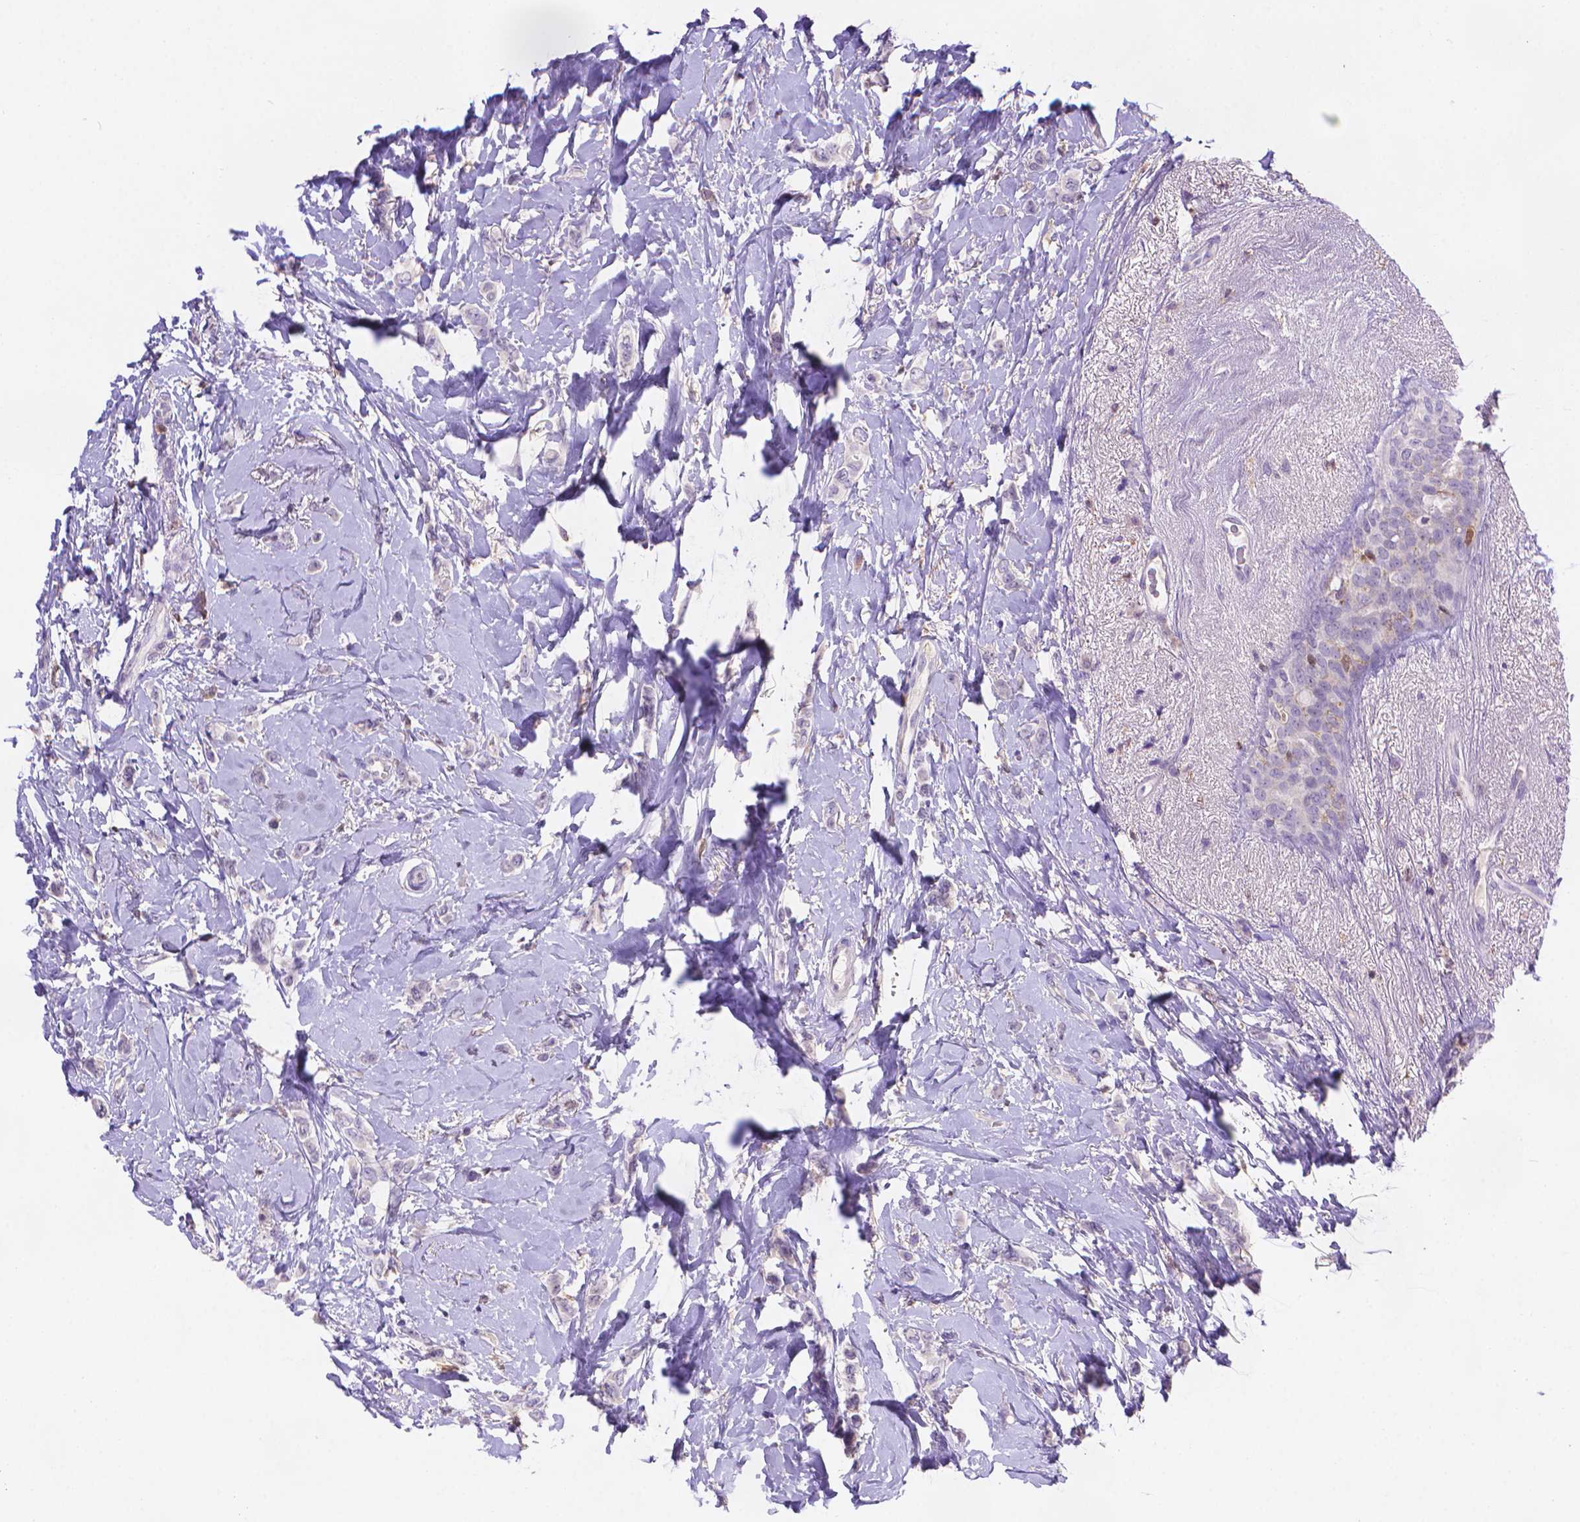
{"staining": {"intensity": "negative", "quantity": "none", "location": "none"}, "tissue": "breast cancer", "cell_type": "Tumor cells", "image_type": "cancer", "snomed": [{"axis": "morphology", "description": "Lobular carcinoma"}, {"axis": "topography", "description": "Breast"}], "caption": "IHC photomicrograph of neoplastic tissue: breast cancer stained with DAB shows no significant protein staining in tumor cells. (Stains: DAB (3,3'-diaminobenzidine) immunohistochemistry (IHC) with hematoxylin counter stain, Microscopy: brightfield microscopy at high magnification).", "gene": "FGD2", "patient": {"sex": "female", "age": 66}}